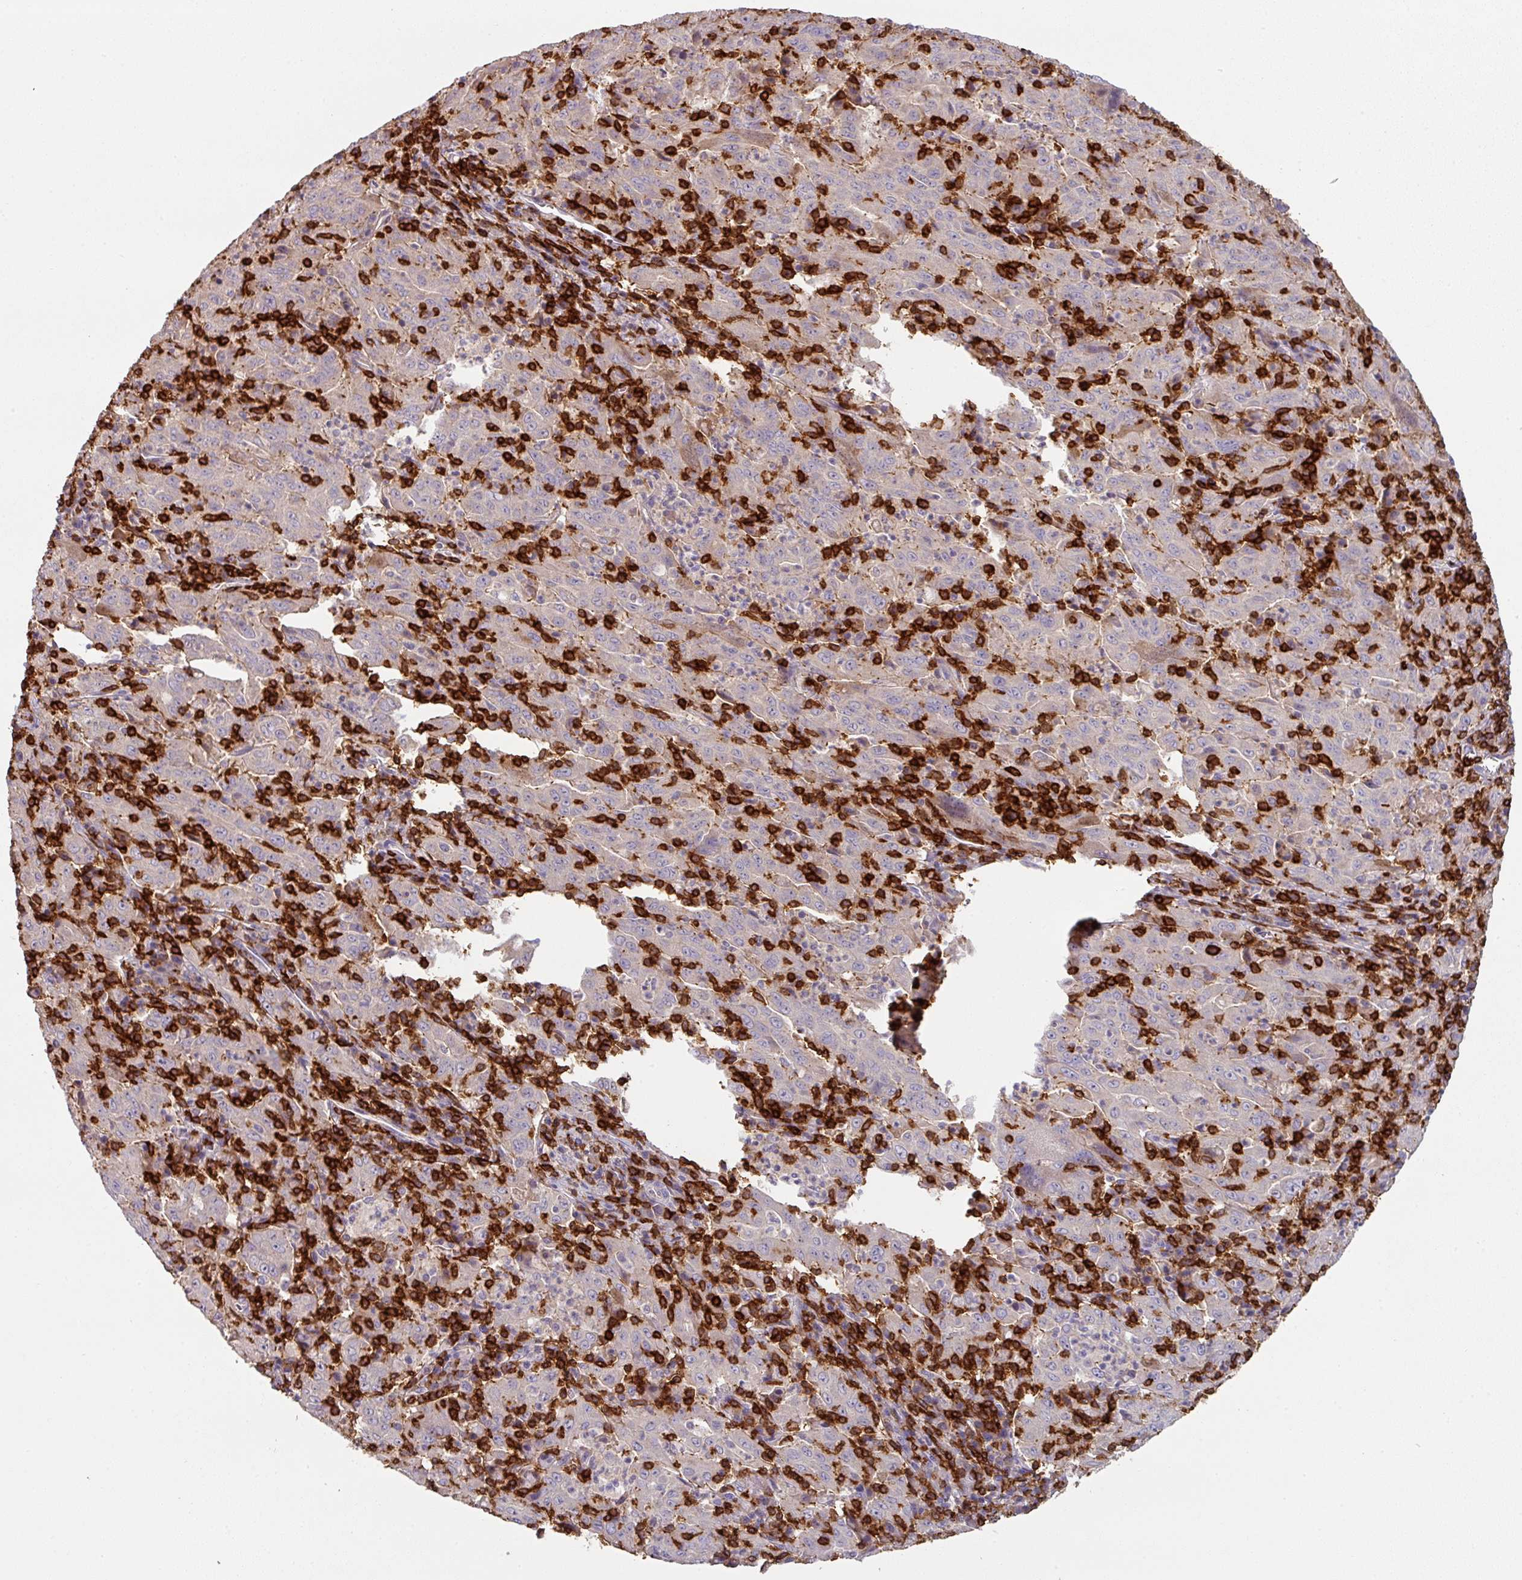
{"staining": {"intensity": "negative", "quantity": "none", "location": "none"}, "tissue": "pancreatic cancer", "cell_type": "Tumor cells", "image_type": "cancer", "snomed": [{"axis": "morphology", "description": "Adenocarcinoma, NOS"}, {"axis": "topography", "description": "Pancreas"}], "caption": "Tumor cells are negative for protein expression in human pancreatic cancer.", "gene": "CD3G", "patient": {"sex": "male", "age": 63}}